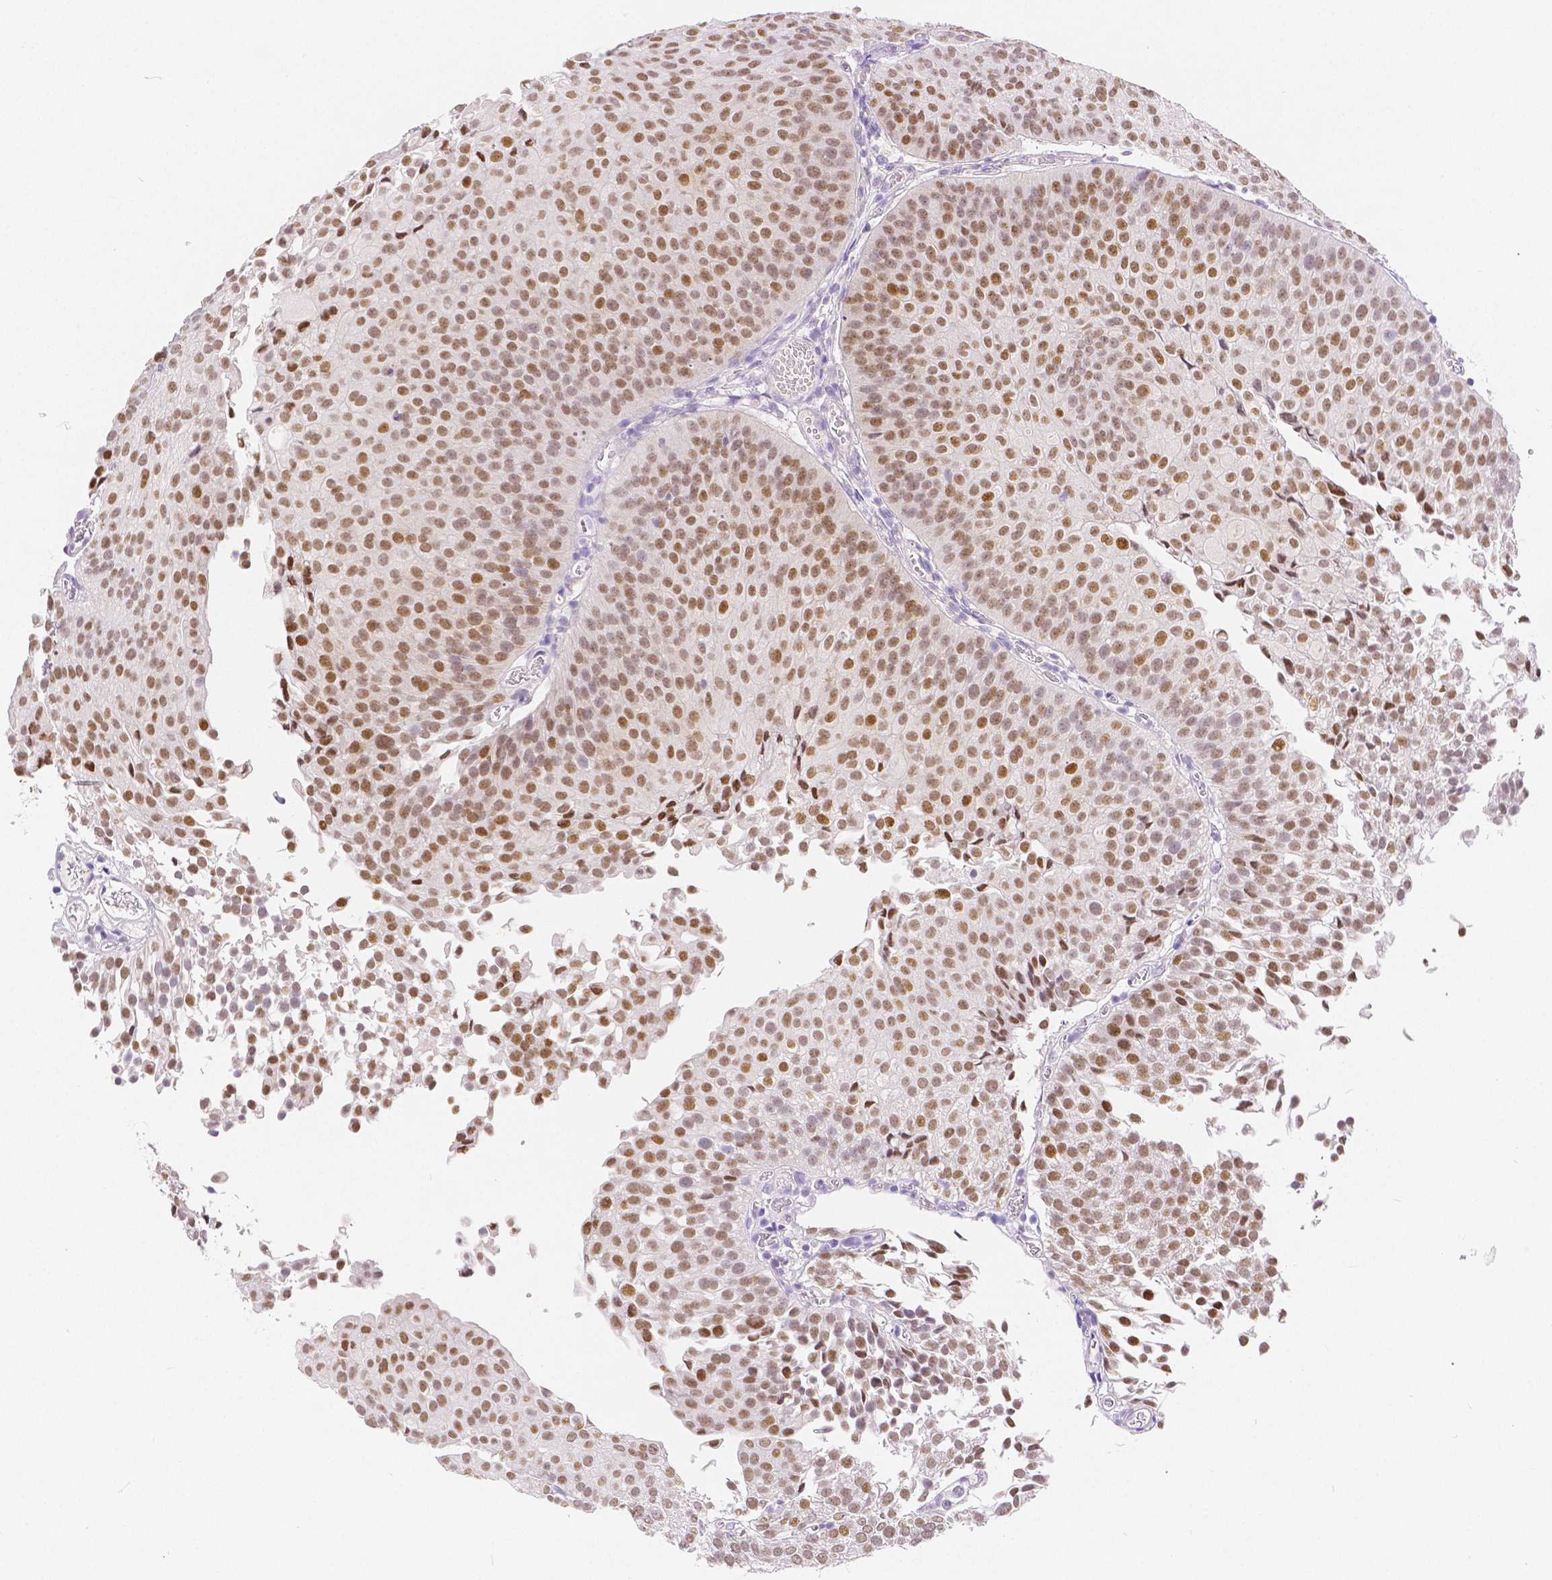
{"staining": {"intensity": "moderate", "quantity": ">75%", "location": "nuclear"}, "tissue": "urothelial cancer", "cell_type": "Tumor cells", "image_type": "cancer", "snomed": [{"axis": "morphology", "description": "Urothelial carcinoma, Low grade"}, {"axis": "topography", "description": "Urinary bladder"}], "caption": "Immunohistochemistry (IHC) photomicrograph of neoplastic tissue: low-grade urothelial carcinoma stained using immunohistochemistry (IHC) demonstrates medium levels of moderate protein expression localized specifically in the nuclear of tumor cells, appearing as a nuclear brown color.", "gene": "HNF1B", "patient": {"sex": "male", "age": 80}}